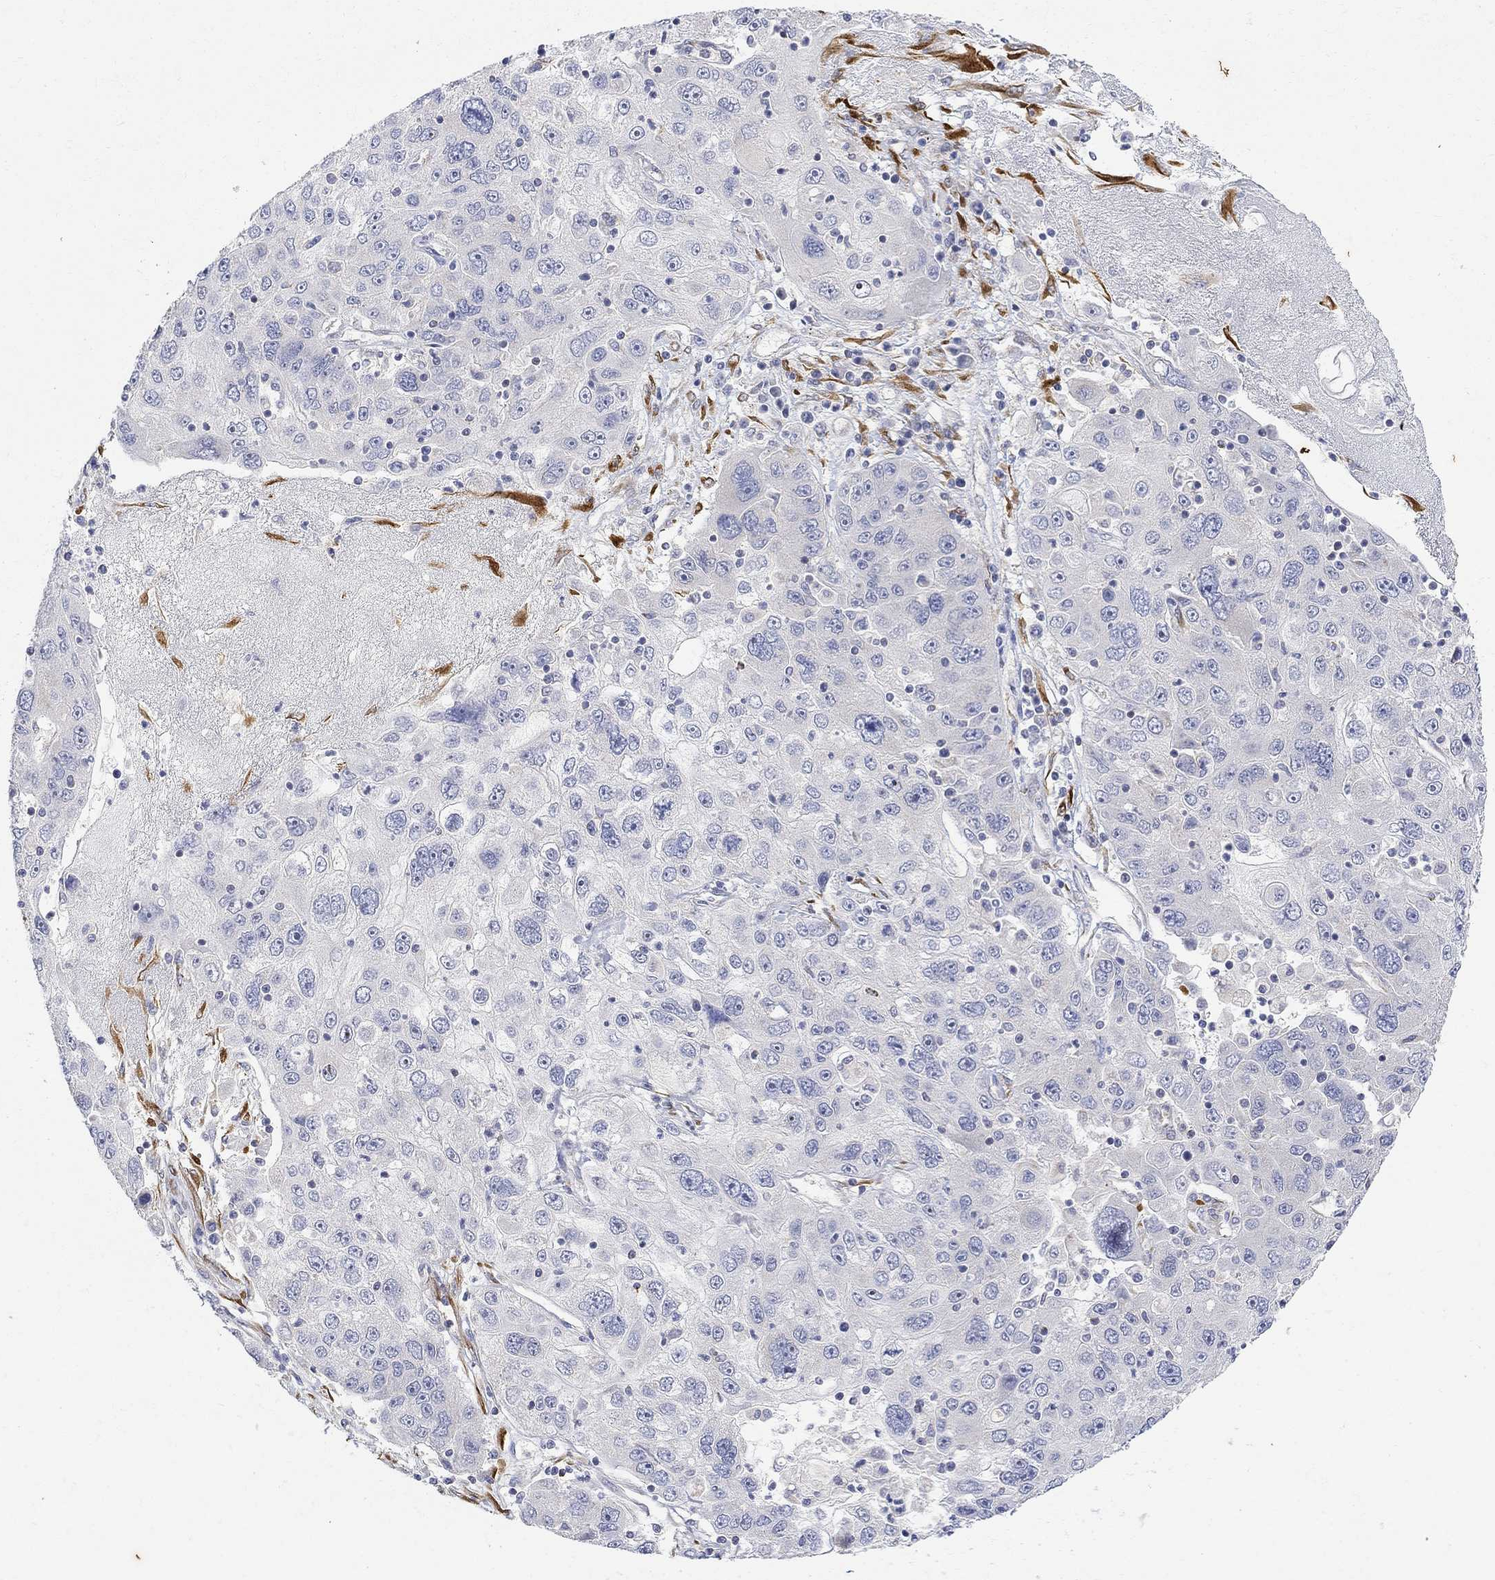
{"staining": {"intensity": "negative", "quantity": "none", "location": "none"}, "tissue": "stomach cancer", "cell_type": "Tumor cells", "image_type": "cancer", "snomed": [{"axis": "morphology", "description": "Adenocarcinoma, NOS"}, {"axis": "topography", "description": "Stomach"}], "caption": "Adenocarcinoma (stomach) was stained to show a protein in brown. There is no significant expression in tumor cells.", "gene": "FNDC5", "patient": {"sex": "male", "age": 56}}